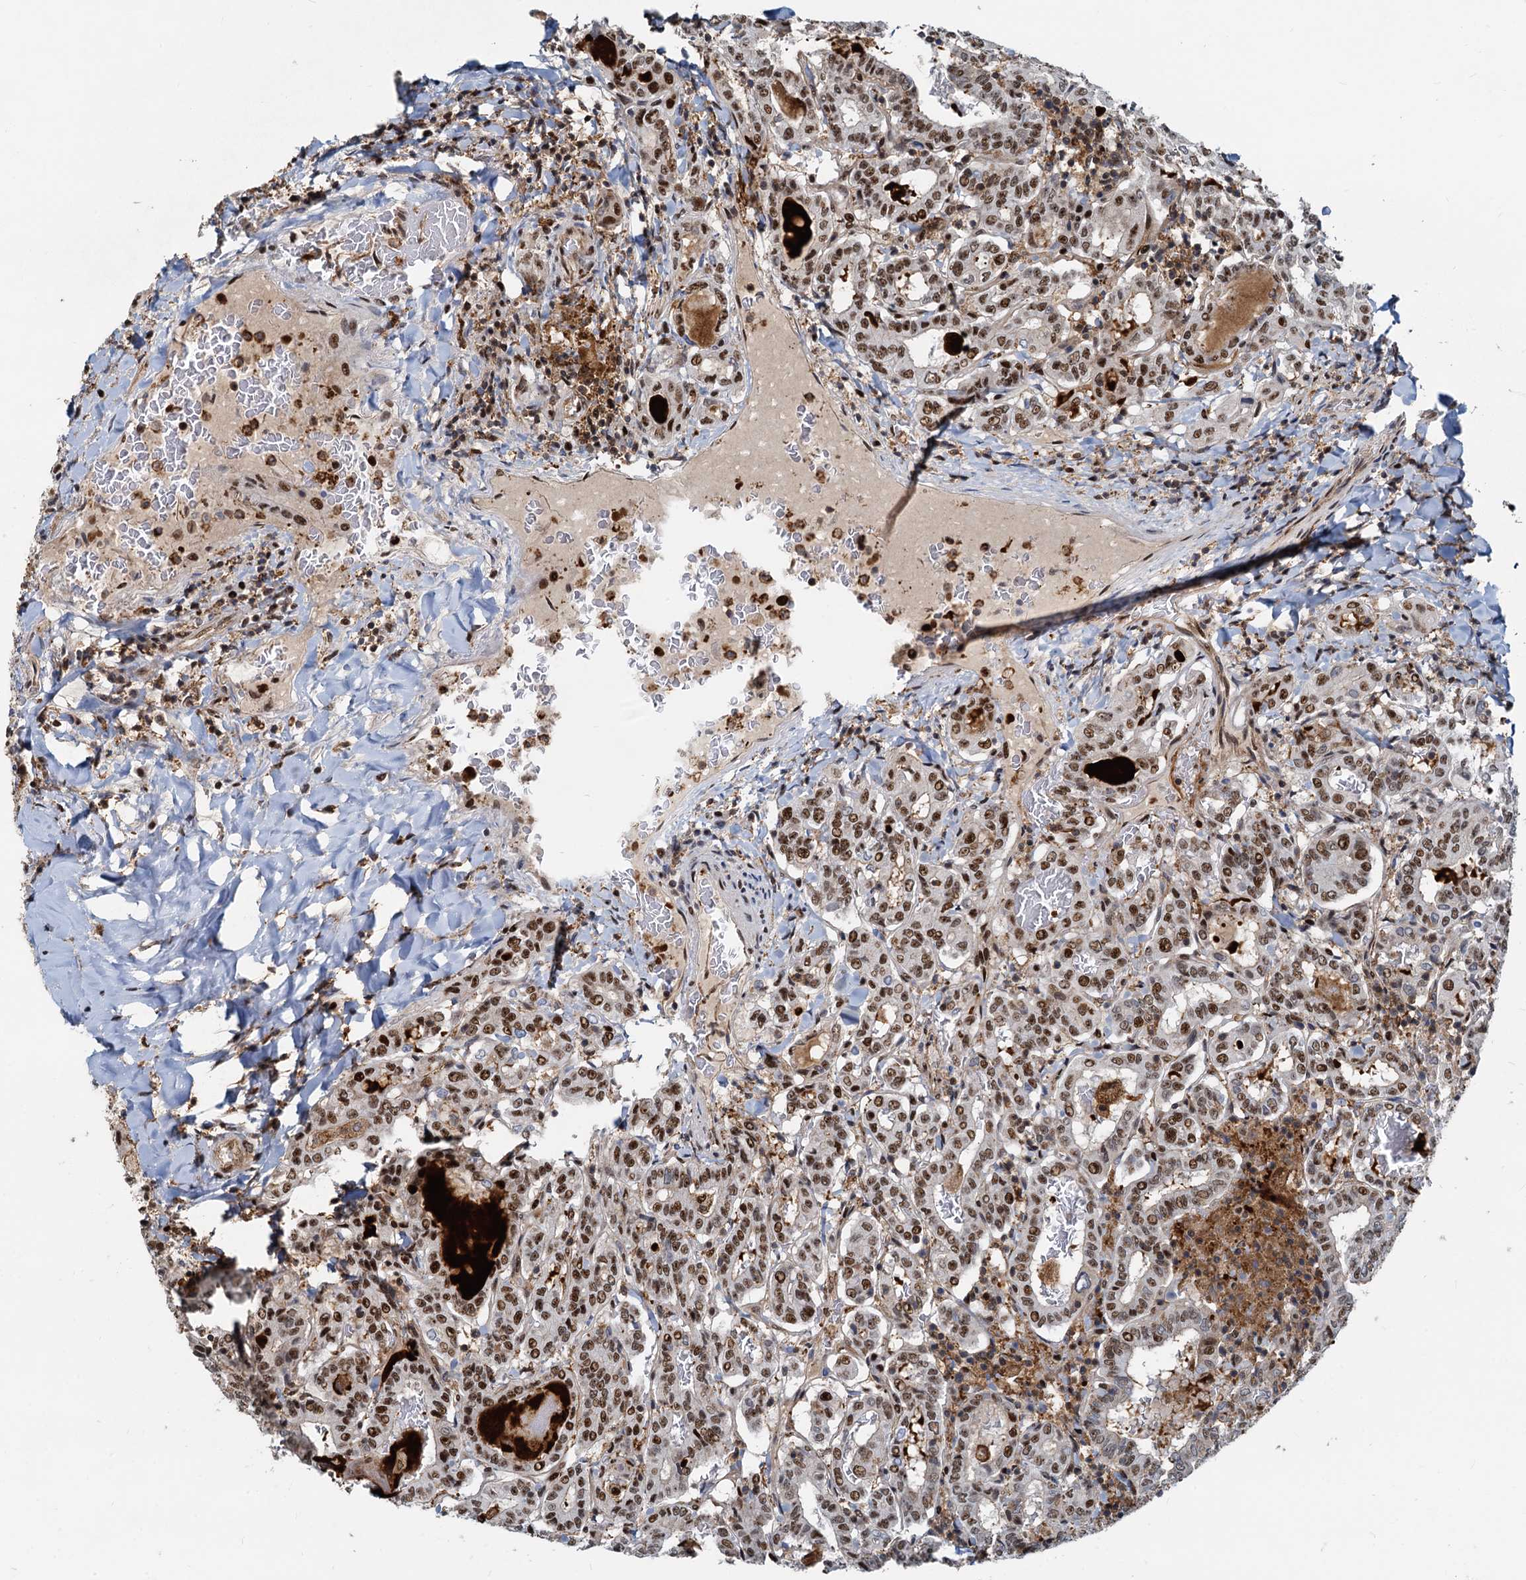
{"staining": {"intensity": "moderate", "quantity": ">75%", "location": "nuclear"}, "tissue": "thyroid cancer", "cell_type": "Tumor cells", "image_type": "cancer", "snomed": [{"axis": "morphology", "description": "Papillary adenocarcinoma, NOS"}, {"axis": "topography", "description": "Thyroid gland"}], "caption": "This is an image of immunohistochemistry staining of papillary adenocarcinoma (thyroid), which shows moderate positivity in the nuclear of tumor cells.", "gene": "RBM26", "patient": {"sex": "female", "age": 72}}